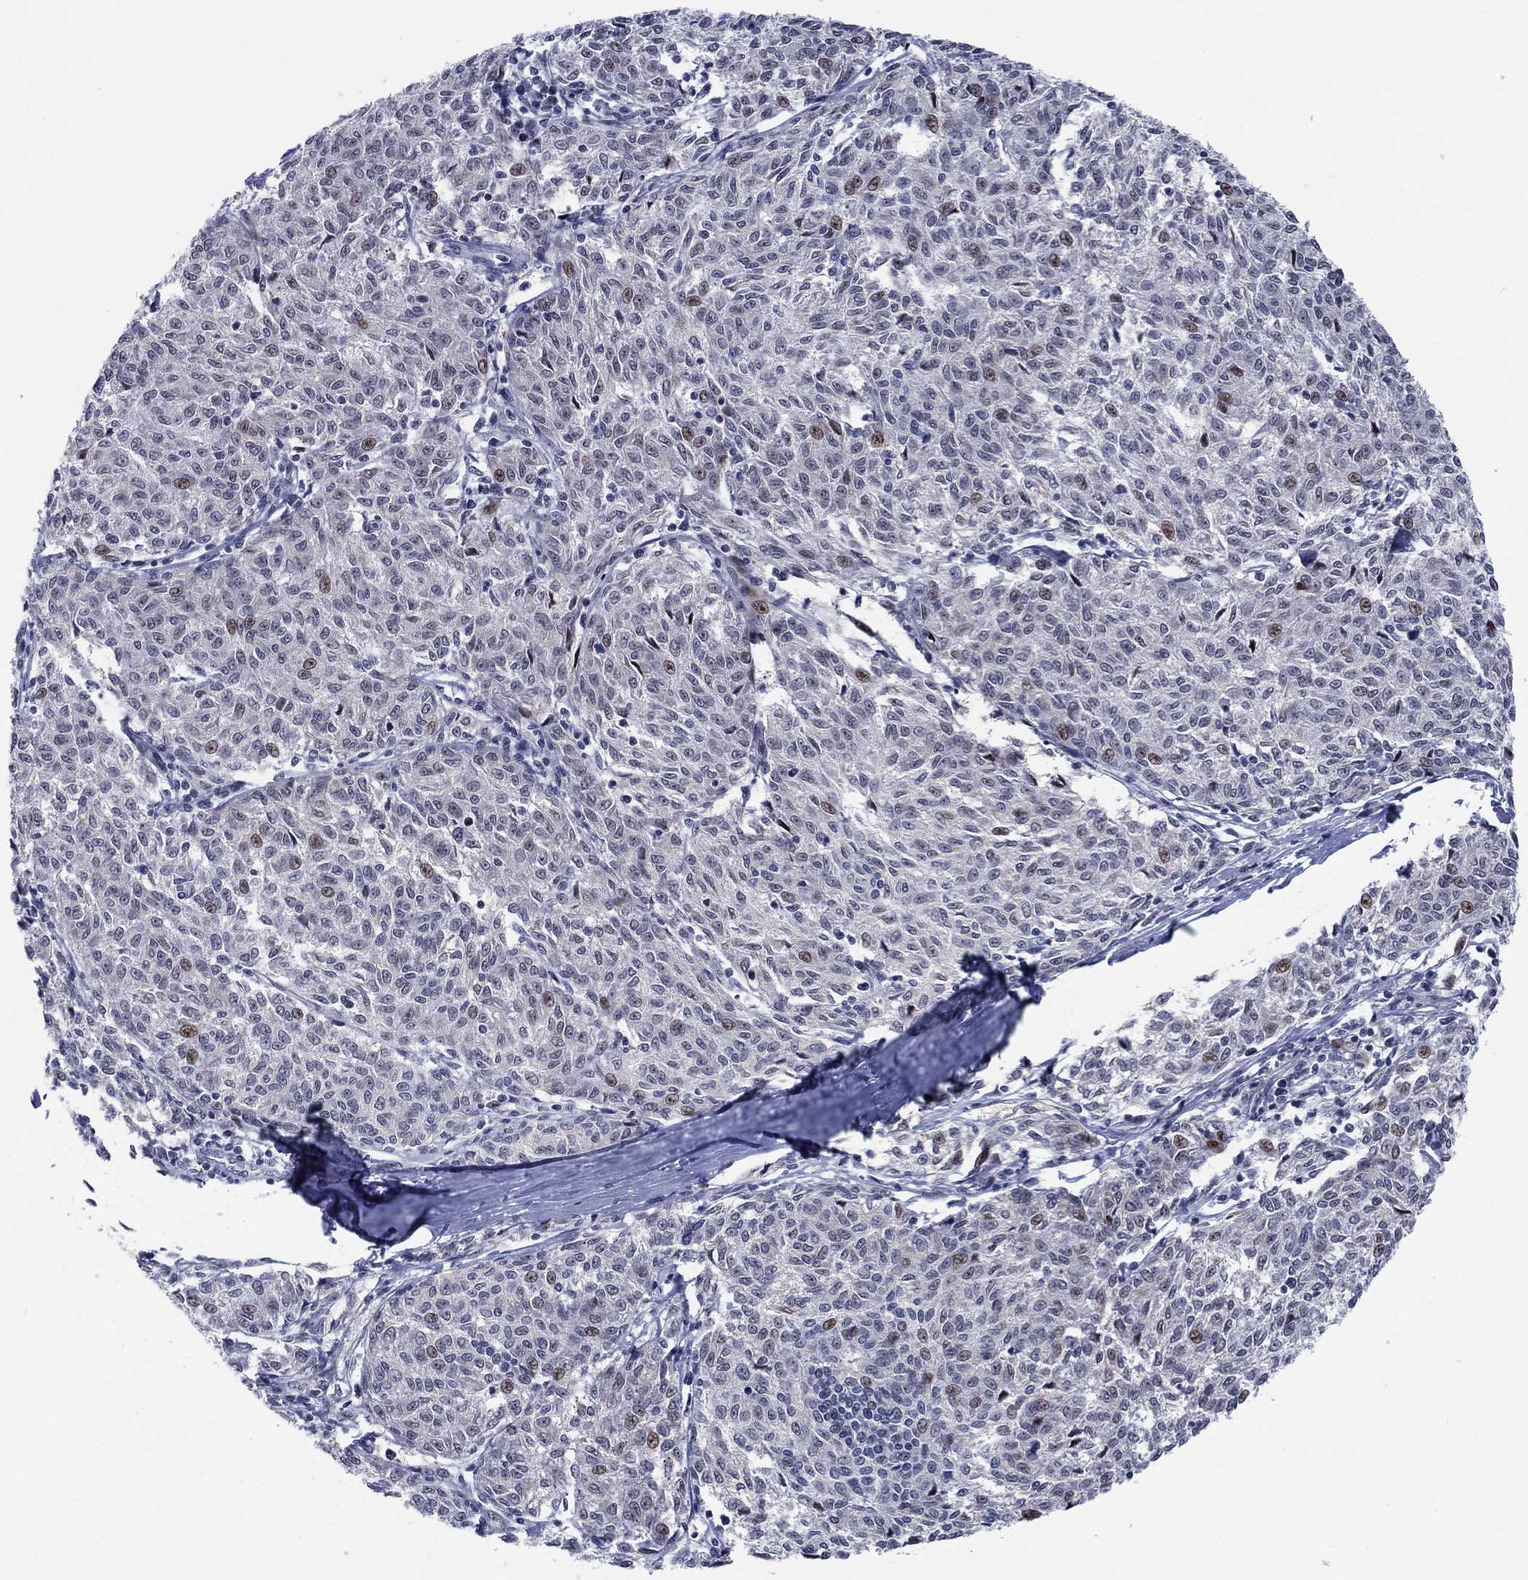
{"staining": {"intensity": "moderate", "quantity": "<25%", "location": "nuclear"}, "tissue": "melanoma", "cell_type": "Tumor cells", "image_type": "cancer", "snomed": [{"axis": "morphology", "description": "Malignant melanoma, NOS"}, {"axis": "topography", "description": "Skin"}], "caption": "Protein expression analysis of human malignant melanoma reveals moderate nuclear positivity in approximately <25% of tumor cells.", "gene": "NEU3", "patient": {"sex": "female", "age": 72}}